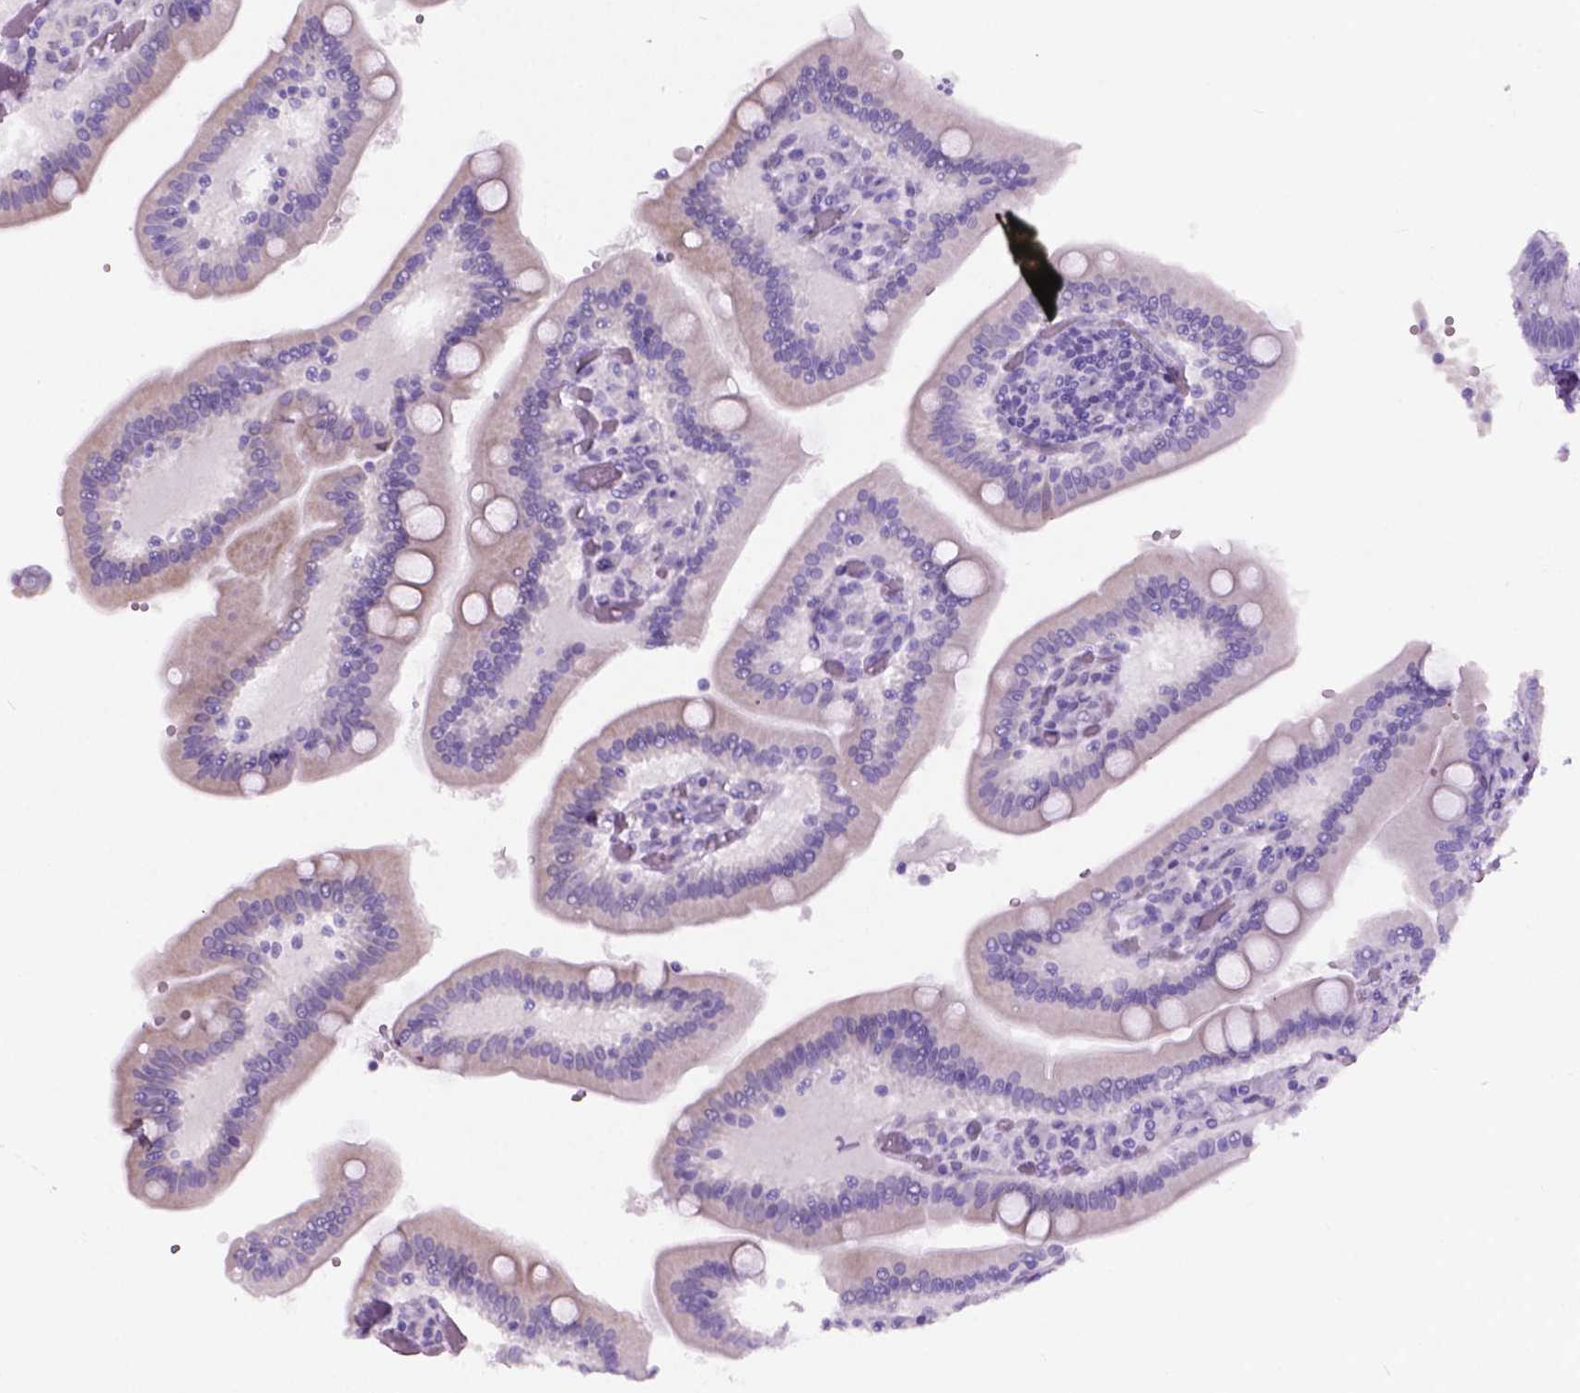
{"staining": {"intensity": "negative", "quantity": "none", "location": "none"}, "tissue": "duodenum", "cell_type": "Glandular cells", "image_type": "normal", "snomed": [{"axis": "morphology", "description": "Normal tissue, NOS"}, {"axis": "topography", "description": "Duodenum"}], "caption": "An immunohistochemistry (IHC) photomicrograph of benign duodenum is shown. There is no staining in glandular cells of duodenum.", "gene": "AXDND1", "patient": {"sex": "female", "age": 62}}